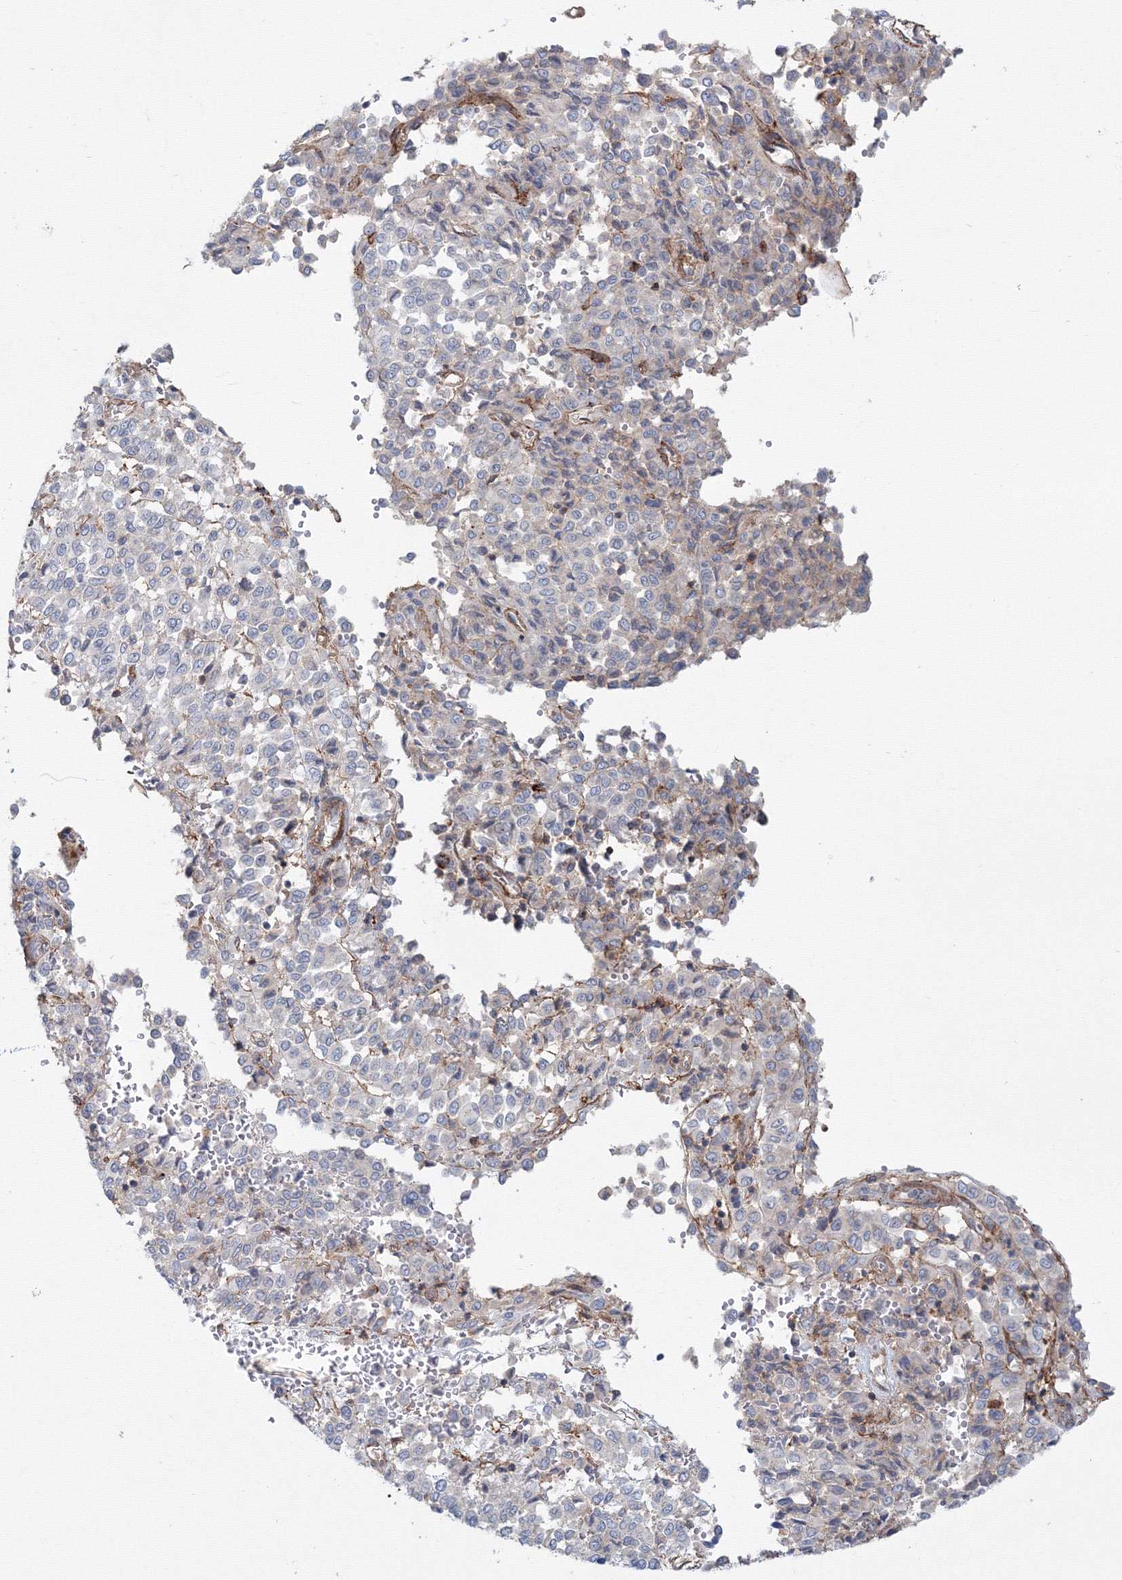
{"staining": {"intensity": "negative", "quantity": "none", "location": "none"}, "tissue": "melanoma", "cell_type": "Tumor cells", "image_type": "cancer", "snomed": [{"axis": "morphology", "description": "Malignant melanoma, Metastatic site"}, {"axis": "topography", "description": "Pancreas"}], "caption": "Immunohistochemical staining of melanoma reveals no significant positivity in tumor cells. (Immunohistochemistry, brightfield microscopy, high magnification).", "gene": "SH3PXD2A", "patient": {"sex": "female", "age": 30}}